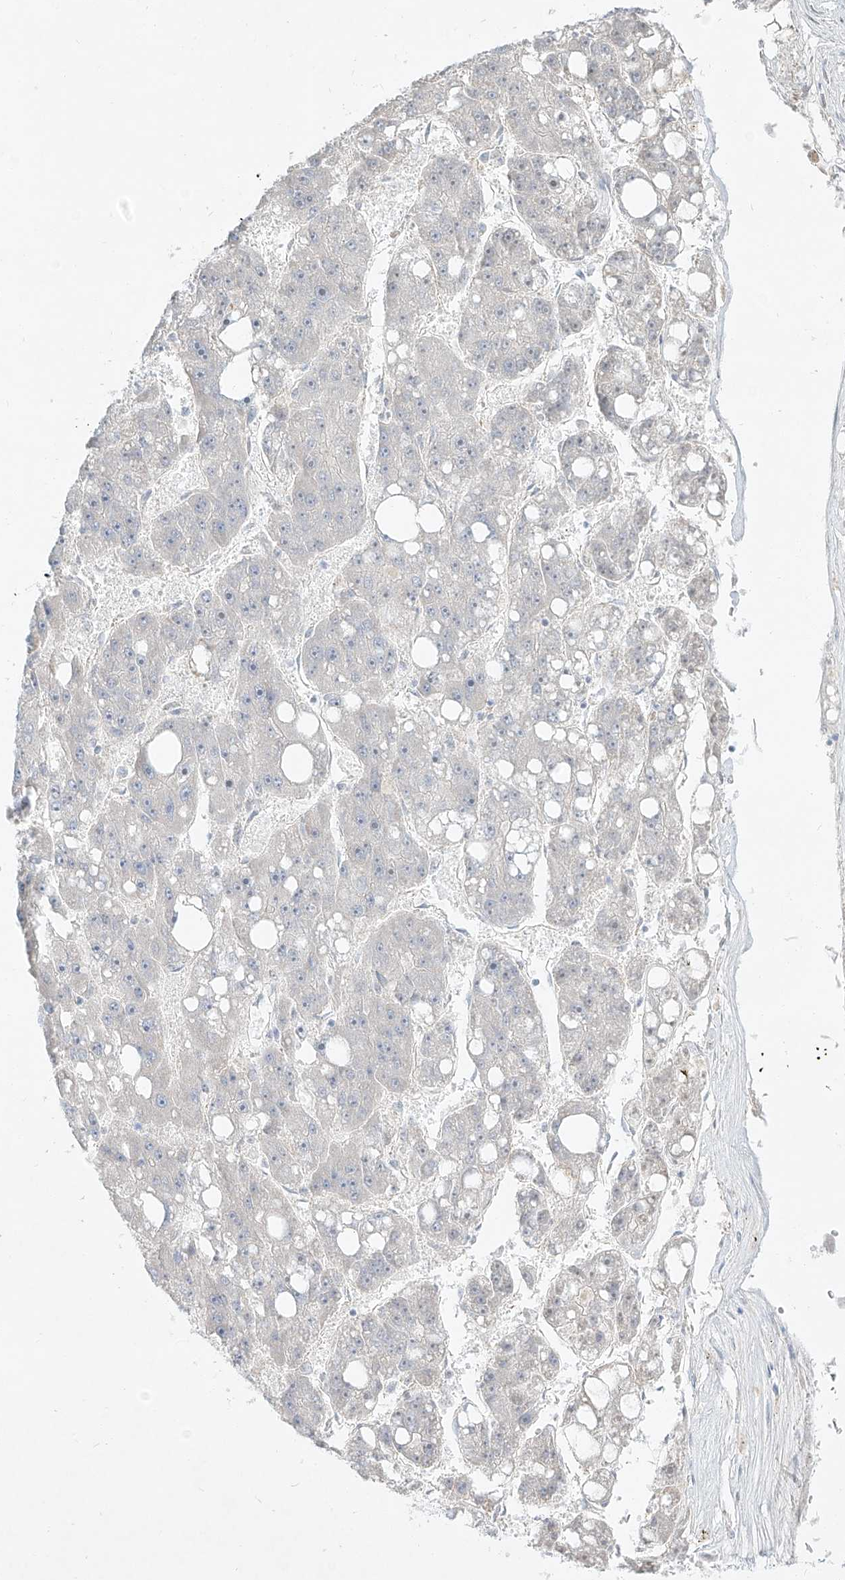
{"staining": {"intensity": "negative", "quantity": "none", "location": "none"}, "tissue": "liver cancer", "cell_type": "Tumor cells", "image_type": "cancer", "snomed": [{"axis": "morphology", "description": "Carcinoma, Hepatocellular, NOS"}, {"axis": "topography", "description": "Liver"}], "caption": "This is an IHC photomicrograph of liver hepatocellular carcinoma. There is no staining in tumor cells.", "gene": "AJM1", "patient": {"sex": "female", "age": 61}}